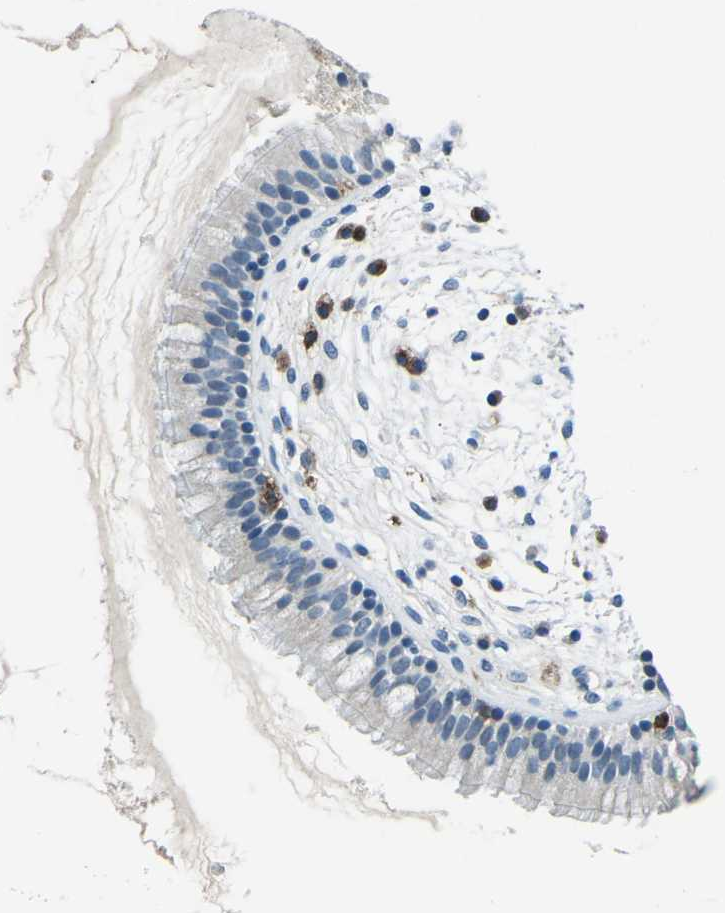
{"staining": {"intensity": "negative", "quantity": "none", "location": "none"}, "tissue": "nasopharynx", "cell_type": "Respiratory epithelial cells", "image_type": "normal", "snomed": [{"axis": "morphology", "description": "Normal tissue, NOS"}, {"axis": "topography", "description": "Nasopharynx"}], "caption": "Immunohistochemistry (IHC) of unremarkable human nasopharynx reveals no positivity in respiratory epithelial cells.", "gene": "CD1D", "patient": {"sex": "male", "age": 21}}